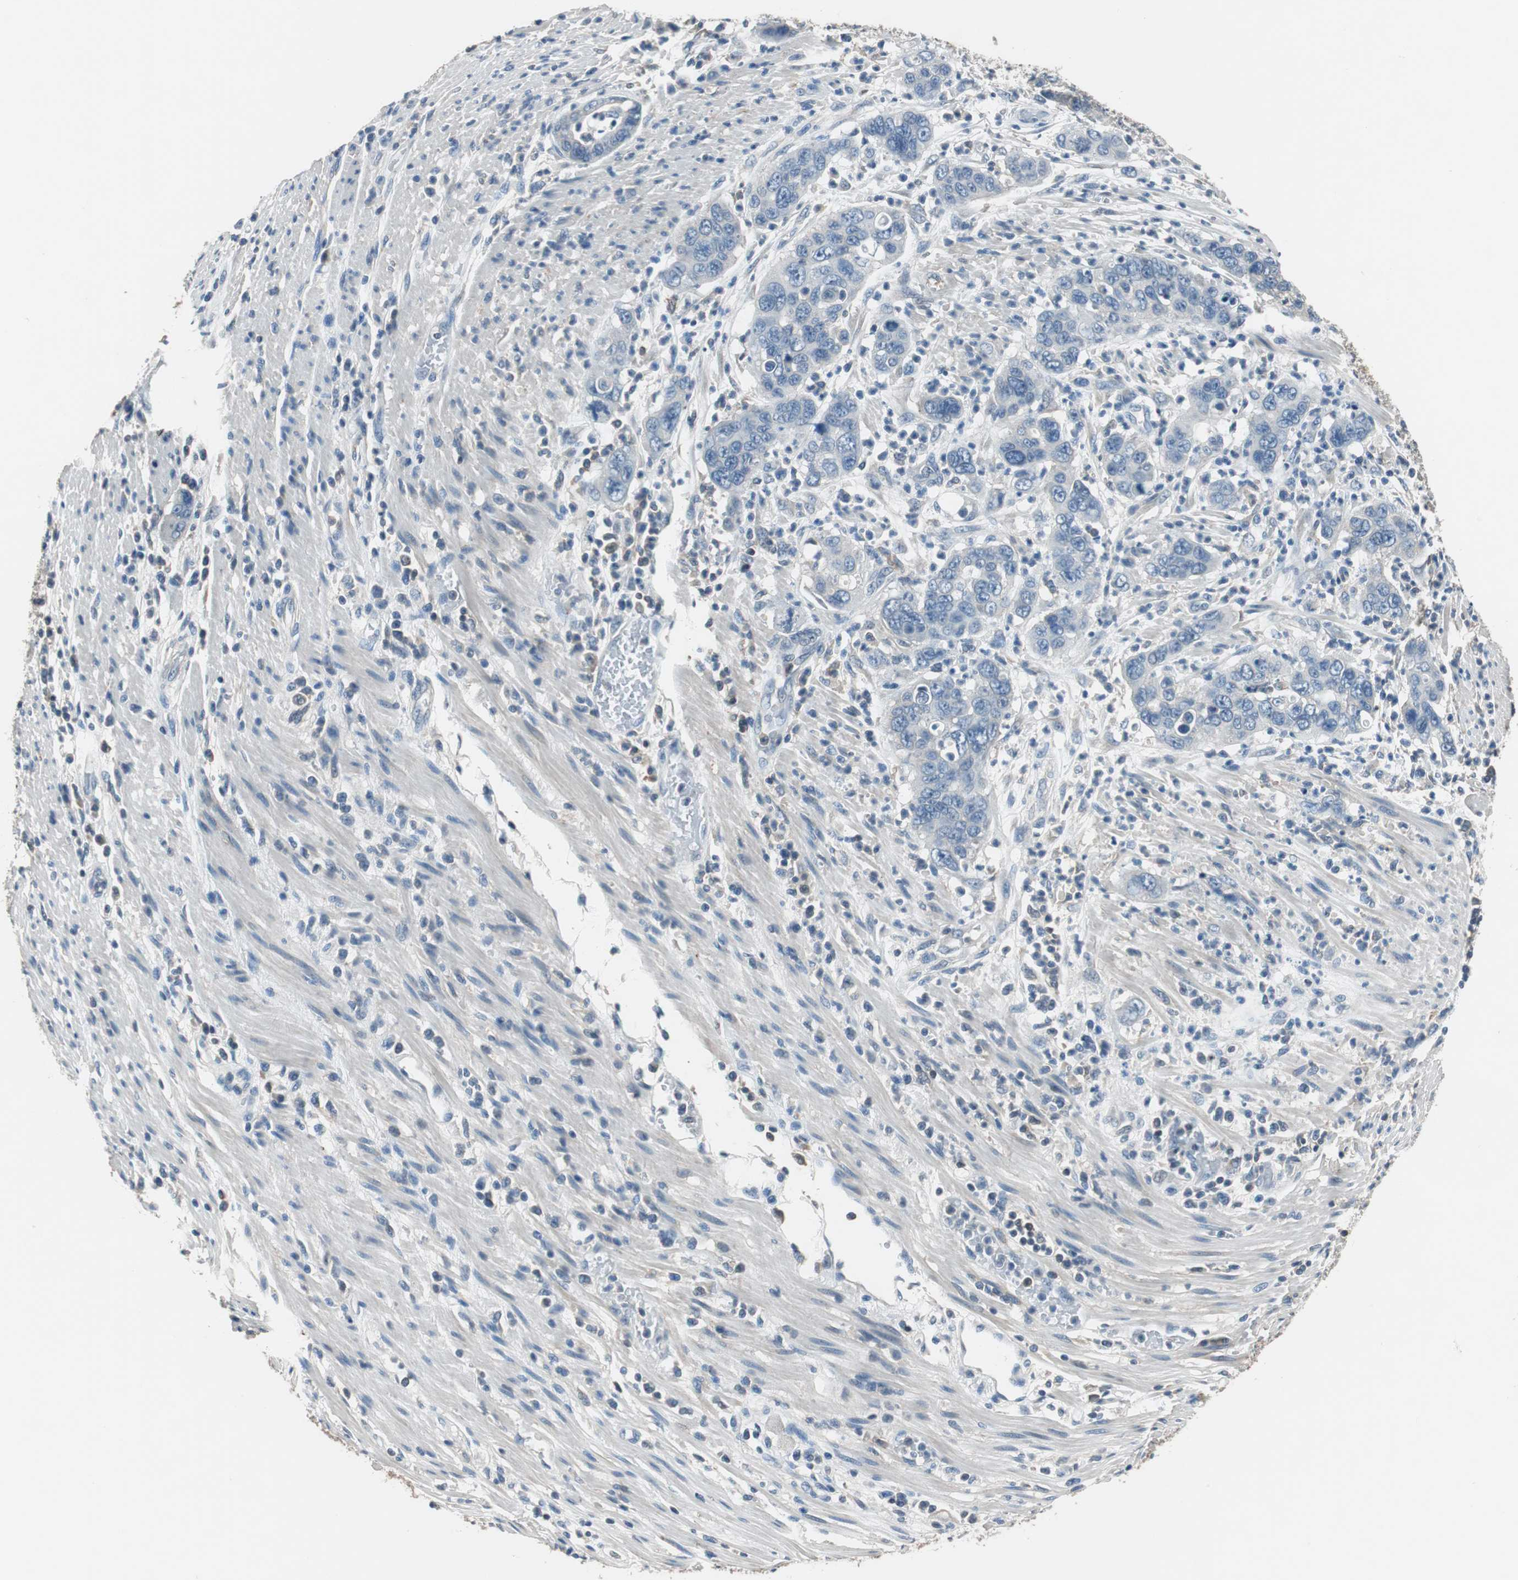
{"staining": {"intensity": "negative", "quantity": "none", "location": "none"}, "tissue": "pancreatic cancer", "cell_type": "Tumor cells", "image_type": "cancer", "snomed": [{"axis": "morphology", "description": "Adenocarcinoma, NOS"}, {"axis": "topography", "description": "Pancreas"}], "caption": "An immunohistochemistry (IHC) histopathology image of pancreatic cancer (adenocarcinoma) is shown. There is no staining in tumor cells of pancreatic cancer (adenocarcinoma). (DAB immunohistochemistry (IHC), high magnification).", "gene": "PRKCA", "patient": {"sex": "female", "age": 71}}